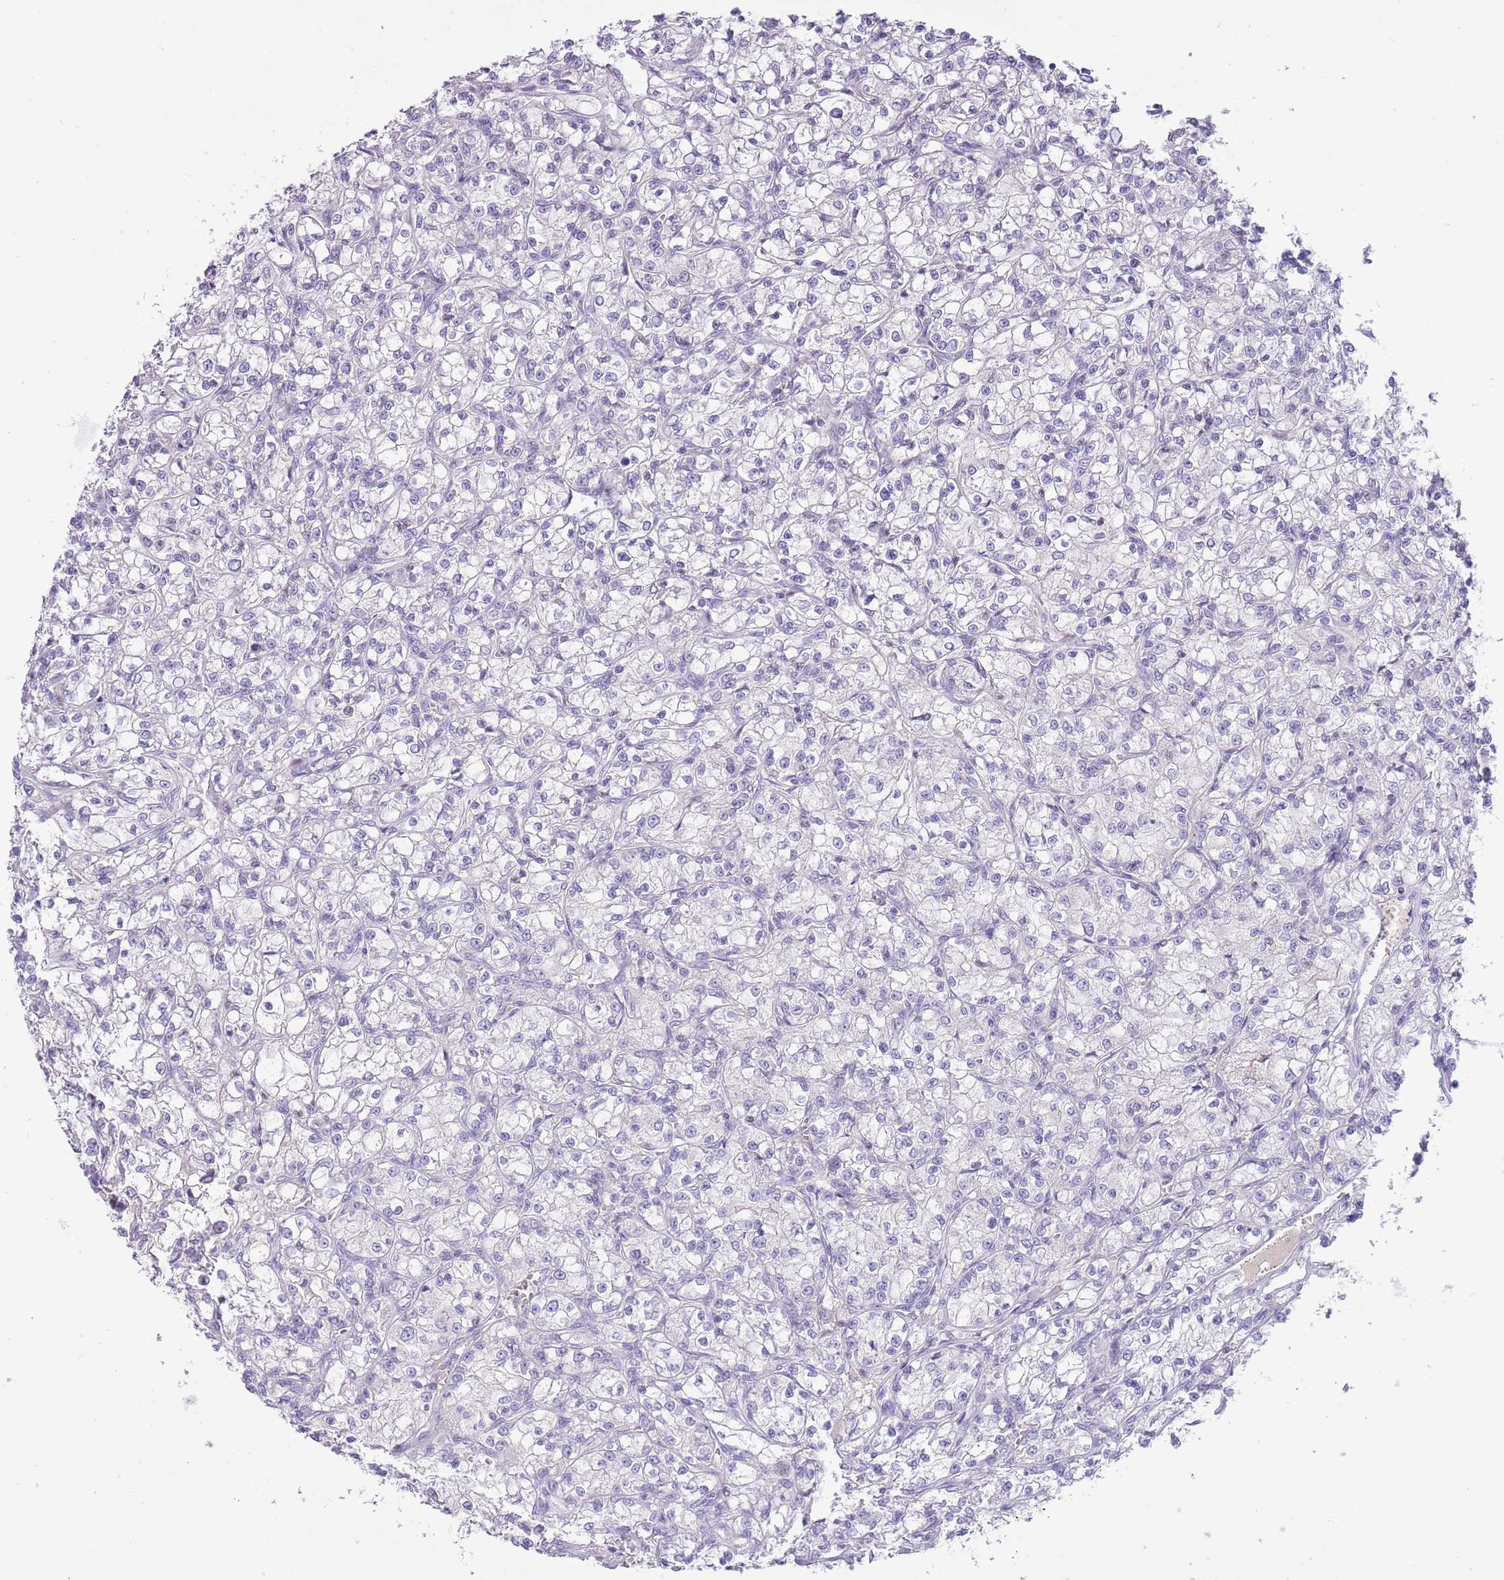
{"staining": {"intensity": "negative", "quantity": "none", "location": "none"}, "tissue": "renal cancer", "cell_type": "Tumor cells", "image_type": "cancer", "snomed": [{"axis": "morphology", "description": "Adenocarcinoma, NOS"}, {"axis": "topography", "description": "Kidney"}], "caption": "The micrograph exhibits no staining of tumor cells in renal adenocarcinoma. Brightfield microscopy of immunohistochemistry (IHC) stained with DAB (3,3'-diaminobenzidine) (brown) and hematoxylin (blue), captured at high magnification.", "gene": "TOX2", "patient": {"sex": "female", "age": 59}}